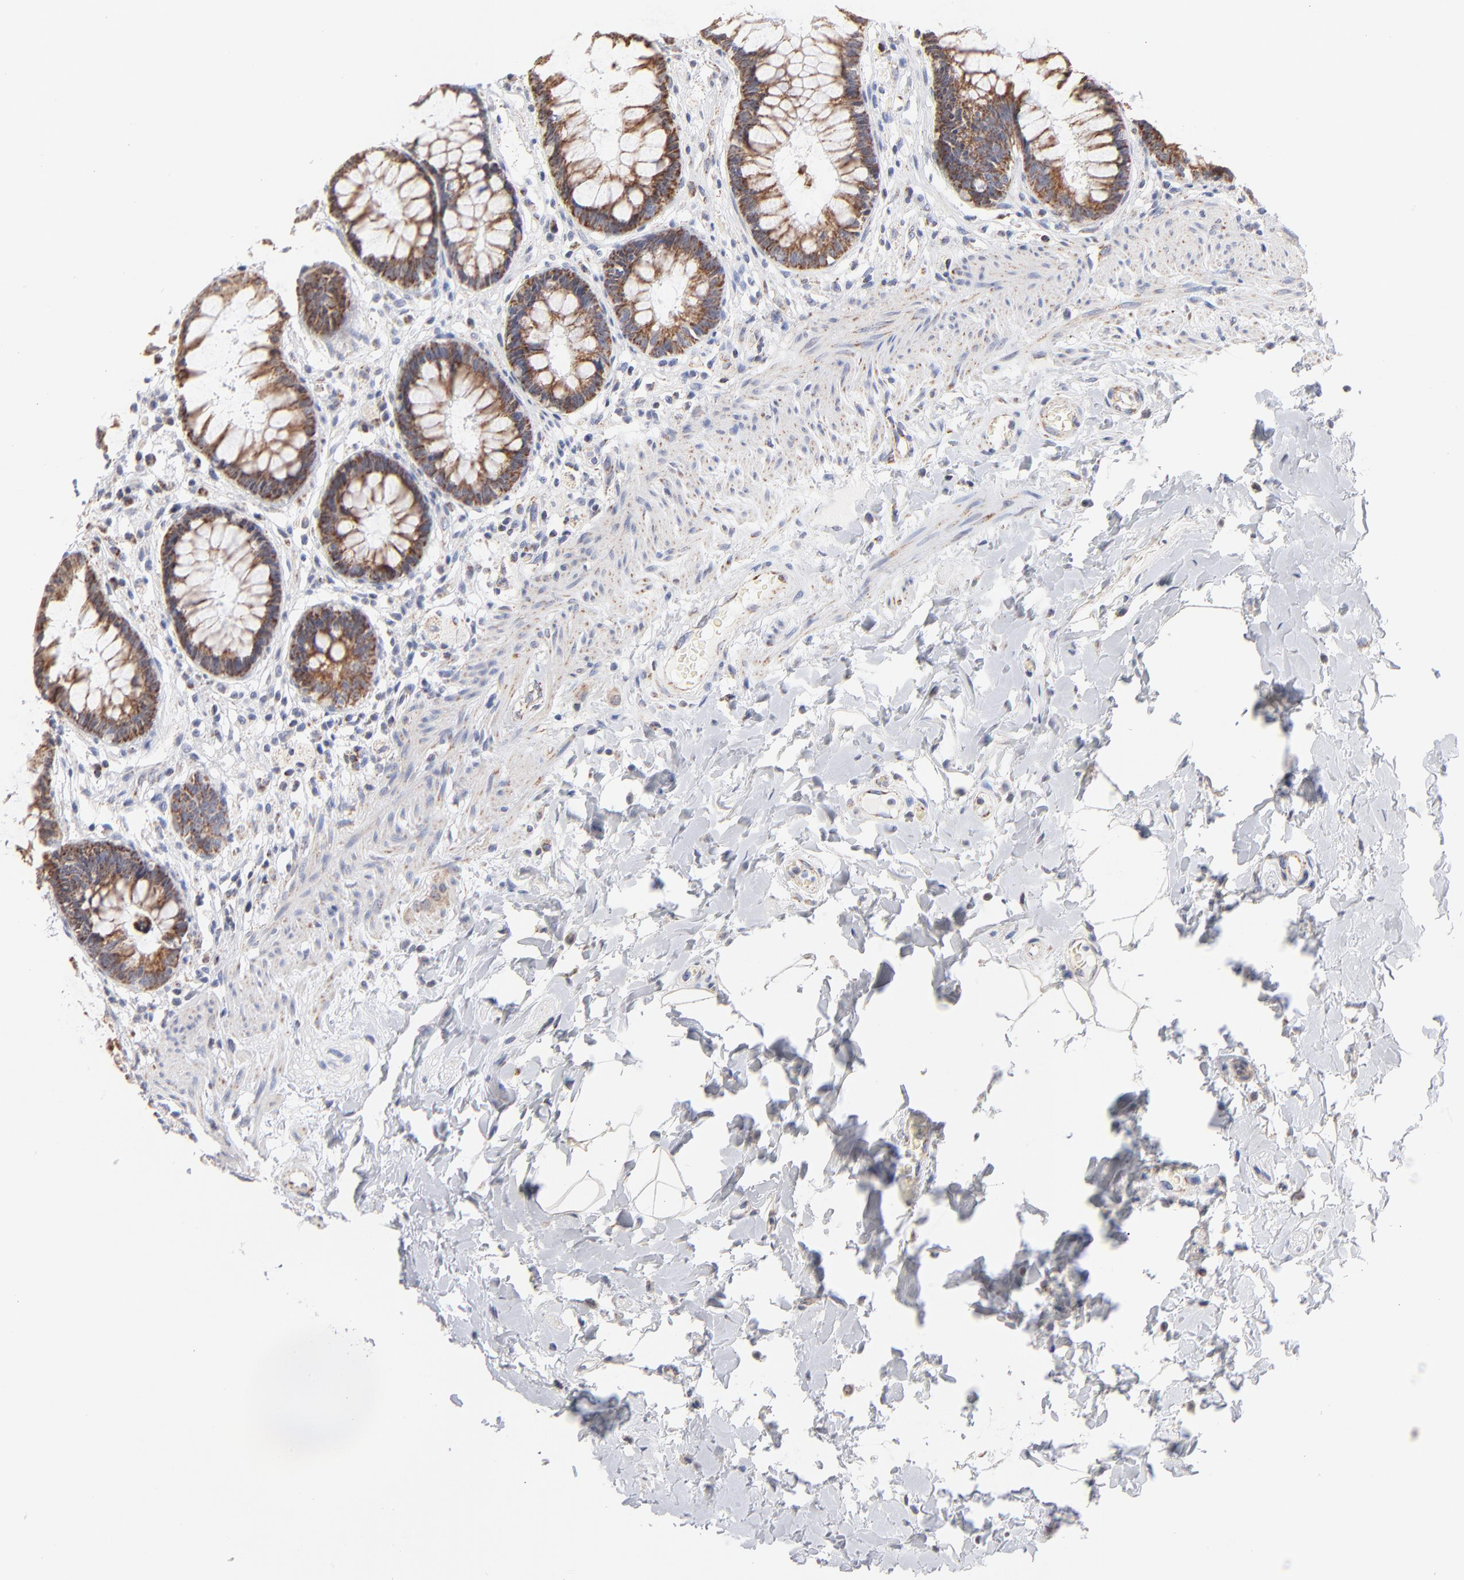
{"staining": {"intensity": "moderate", "quantity": ">75%", "location": "cytoplasmic/membranous"}, "tissue": "rectum", "cell_type": "Glandular cells", "image_type": "normal", "snomed": [{"axis": "morphology", "description": "Normal tissue, NOS"}, {"axis": "topography", "description": "Rectum"}], "caption": "A brown stain labels moderate cytoplasmic/membranous positivity of a protein in glandular cells of normal rectum. The staining is performed using DAB brown chromogen to label protein expression. The nuclei are counter-stained blue using hematoxylin.", "gene": "MRPL58", "patient": {"sex": "female", "age": 46}}